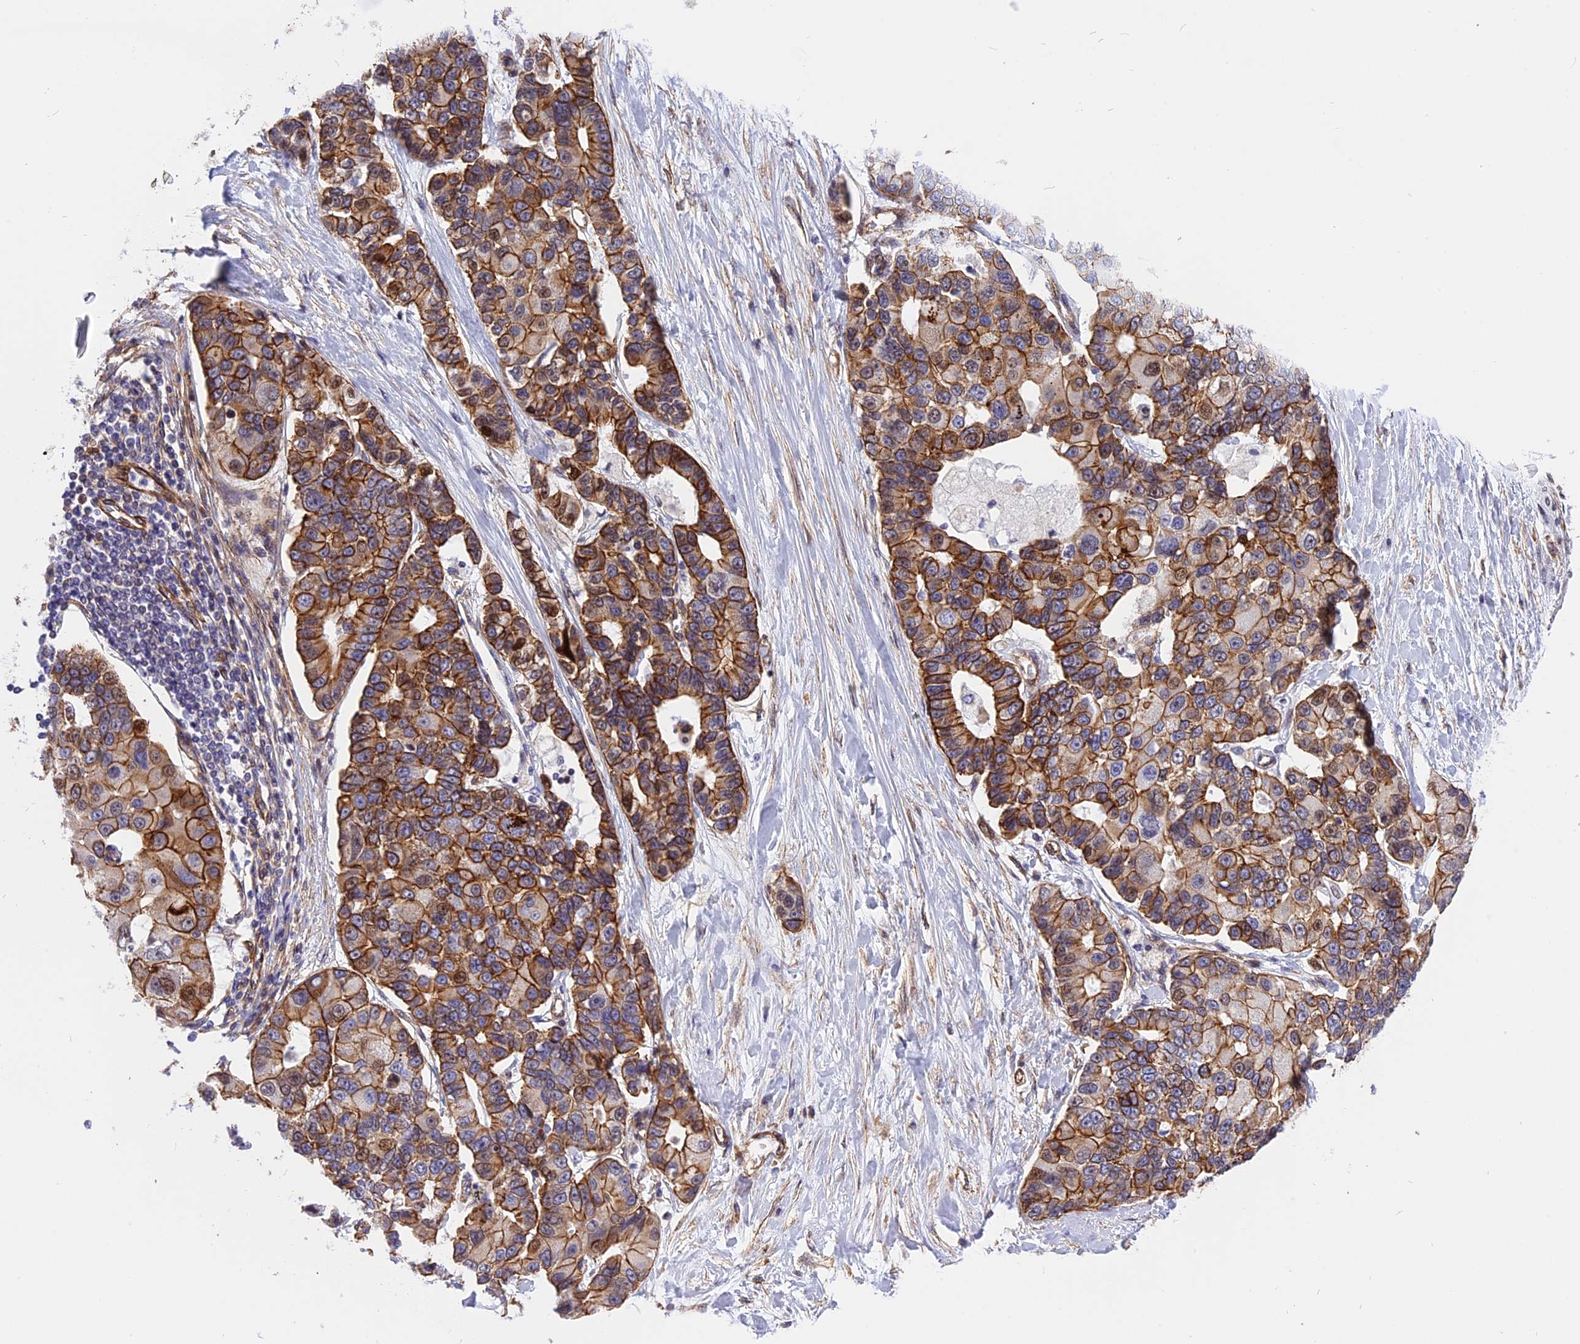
{"staining": {"intensity": "moderate", "quantity": ">75%", "location": "cytoplasmic/membranous,nuclear"}, "tissue": "lung cancer", "cell_type": "Tumor cells", "image_type": "cancer", "snomed": [{"axis": "morphology", "description": "Adenocarcinoma, NOS"}, {"axis": "topography", "description": "Lung"}], "caption": "Protein analysis of lung cancer tissue displays moderate cytoplasmic/membranous and nuclear expression in approximately >75% of tumor cells.", "gene": "R3HDM4", "patient": {"sex": "female", "age": 54}}